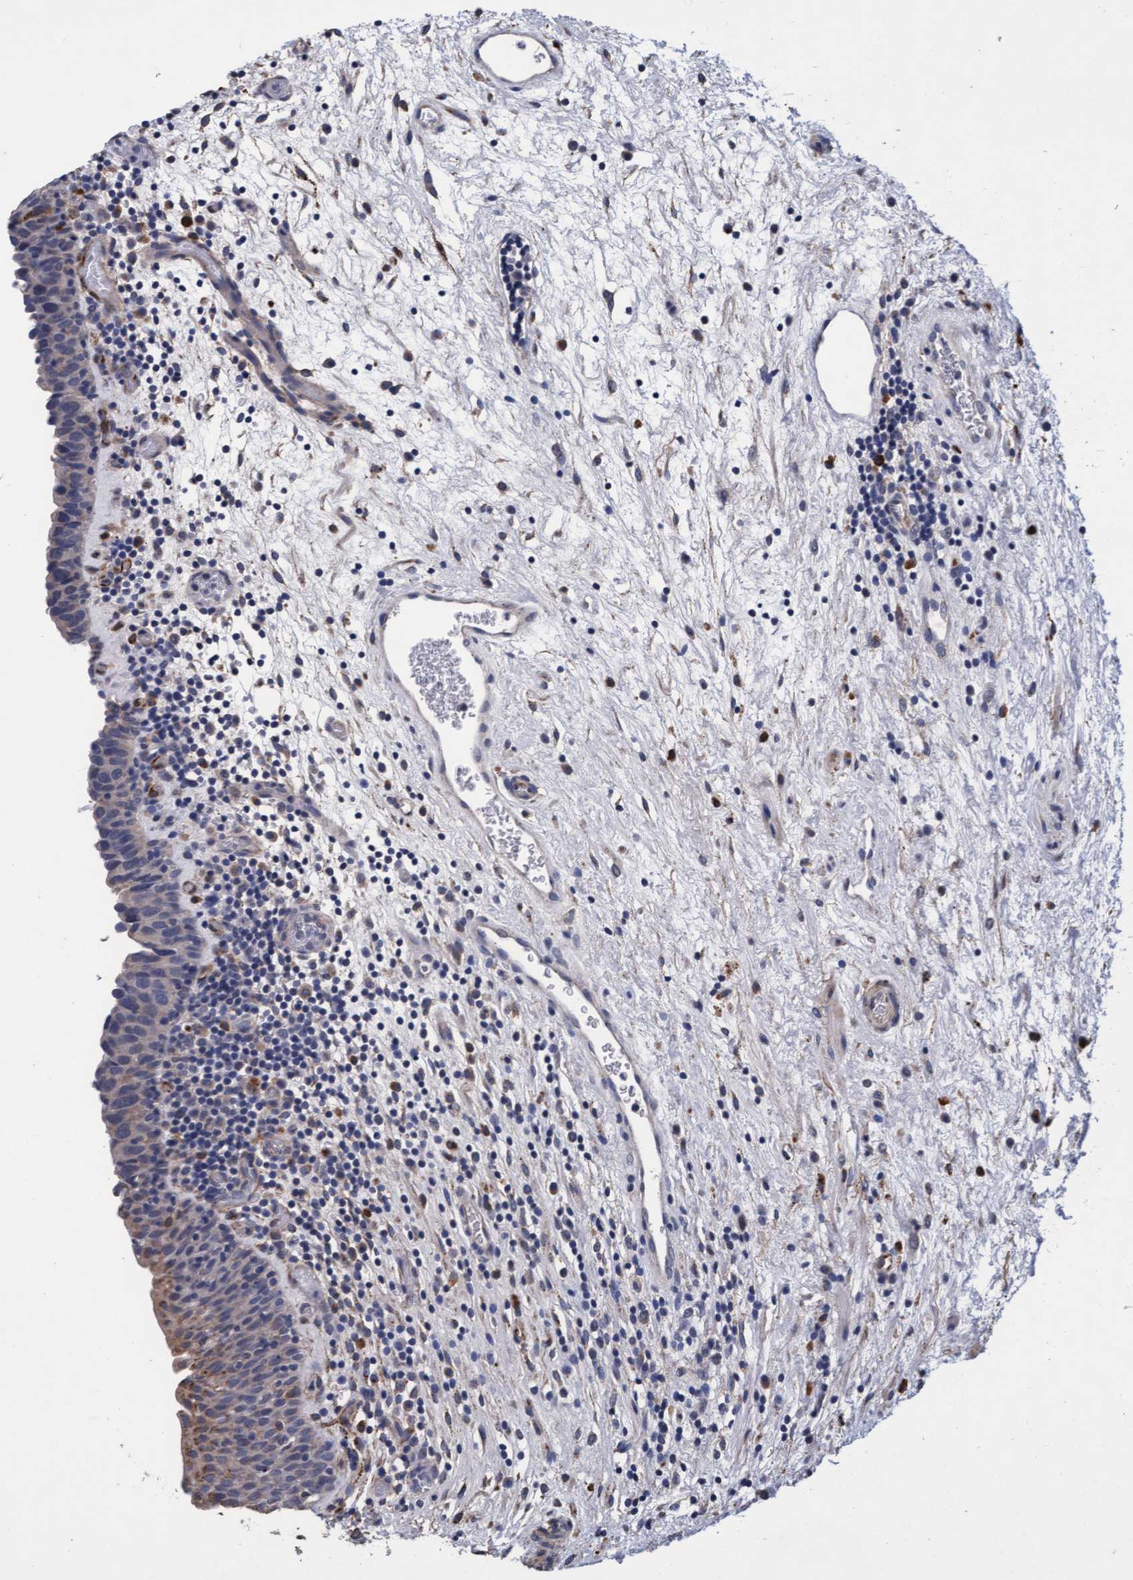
{"staining": {"intensity": "weak", "quantity": "25%-75%", "location": "cytoplasmic/membranous"}, "tissue": "urinary bladder", "cell_type": "Urothelial cells", "image_type": "normal", "snomed": [{"axis": "morphology", "description": "Normal tissue, NOS"}, {"axis": "topography", "description": "Urinary bladder"}], "caption": "Immunohistochemistry (IHC) histopathology image of unremarkable human urinary bladder stained for a protein (brown), which shows low levels of weak cytoplasmic/membranous positivity in approximately 25%-75% of urothelial cells.", "gene": "CPQ", "patient": {"sex": "male", "age": 37}}